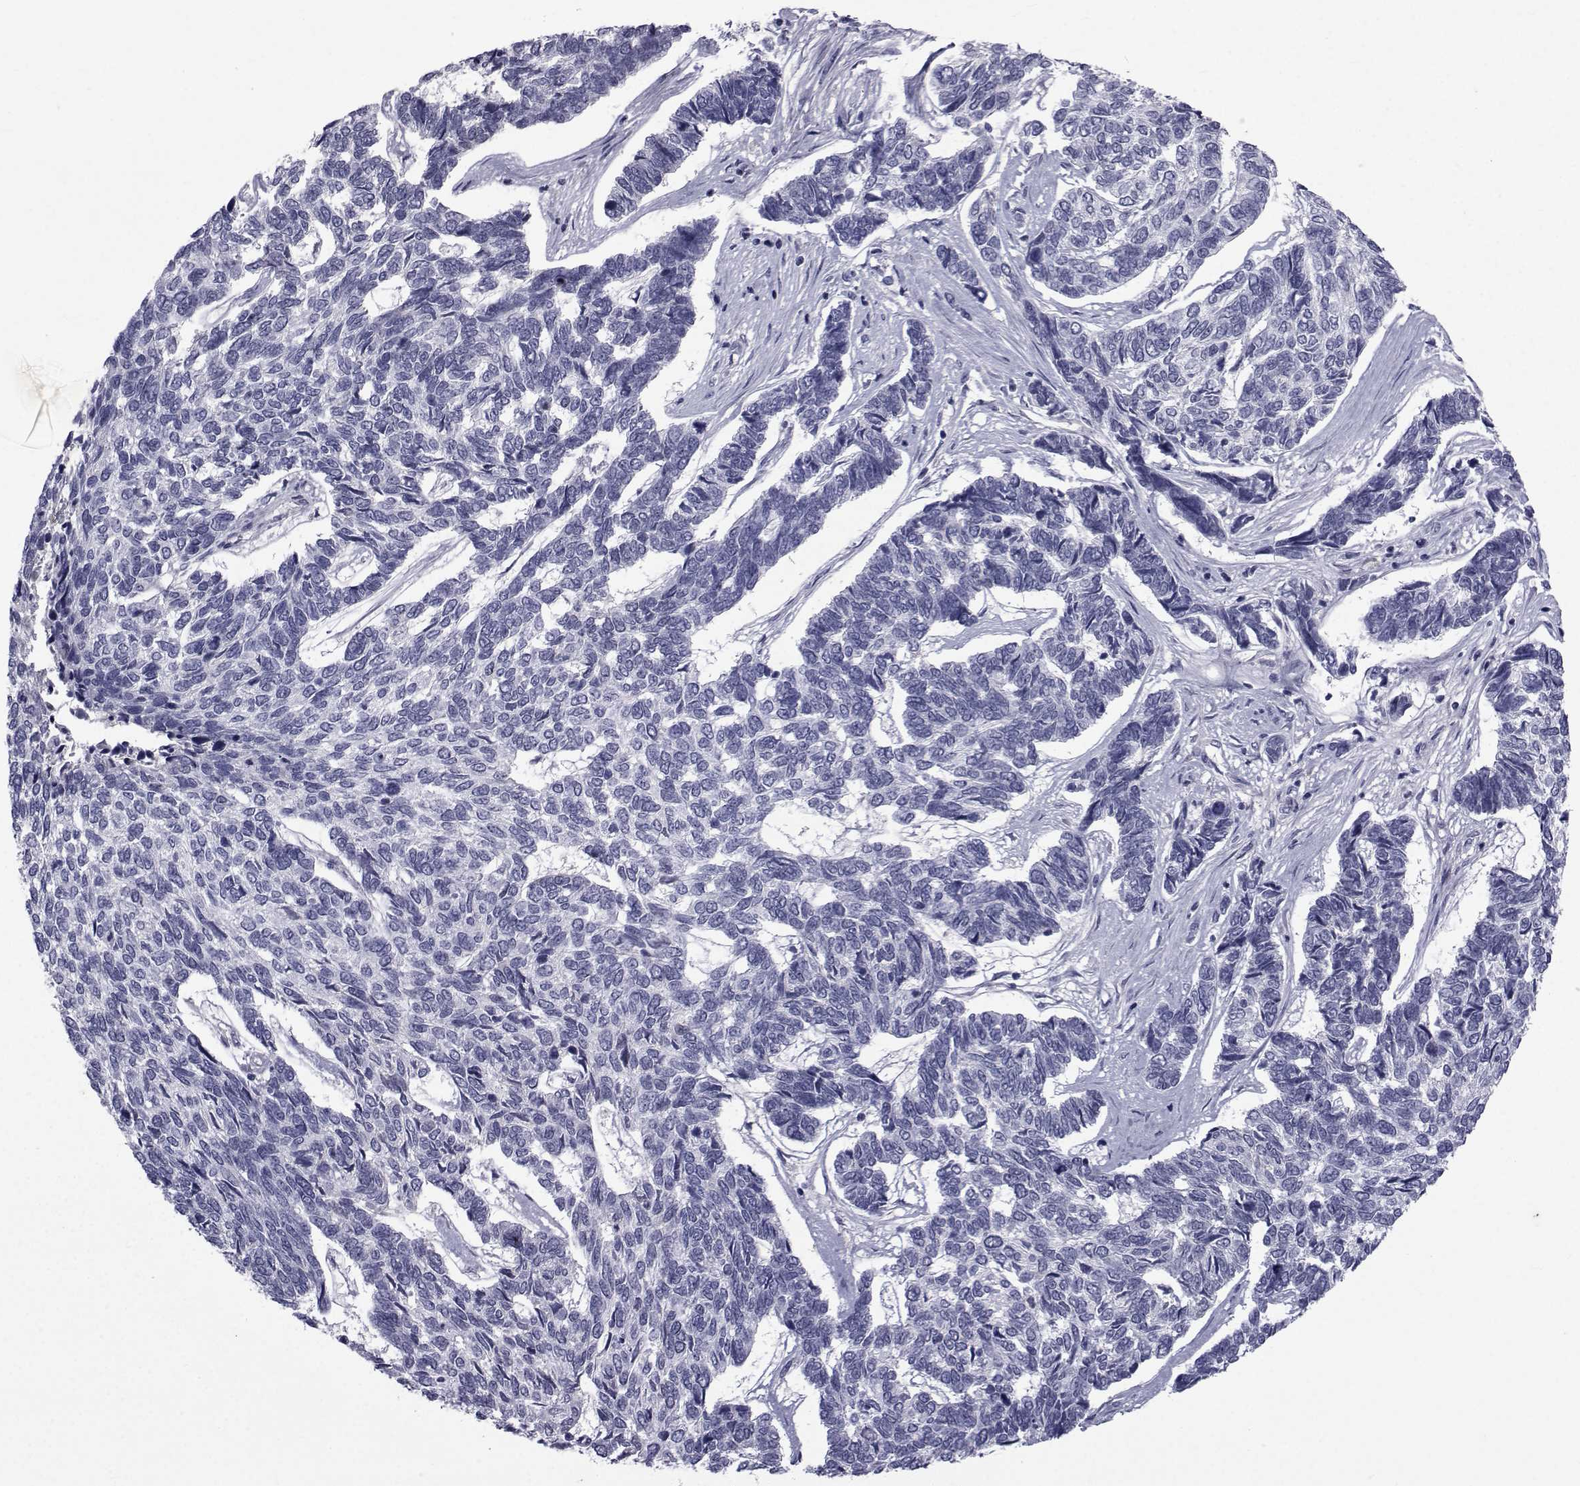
{"staining": {"intensity": "negative", "quantity": "none", "location": "none"}, "tissue": "skin cancer", "cell_type": "Tumor cells", "image_type": "cancer", "snomed": [{"axis": "morphology", "description": "Basal cell carcinoma"}, {"axis": "topography", "description": "Skin"}], "caption": "The immunohistochemistry (IHC) photomicrograph has no significant expression in tumor cells of skin basal cell carcinoma tissue.", "gene": "PAX2", "patient": {"sex": "female", "age": 65}}